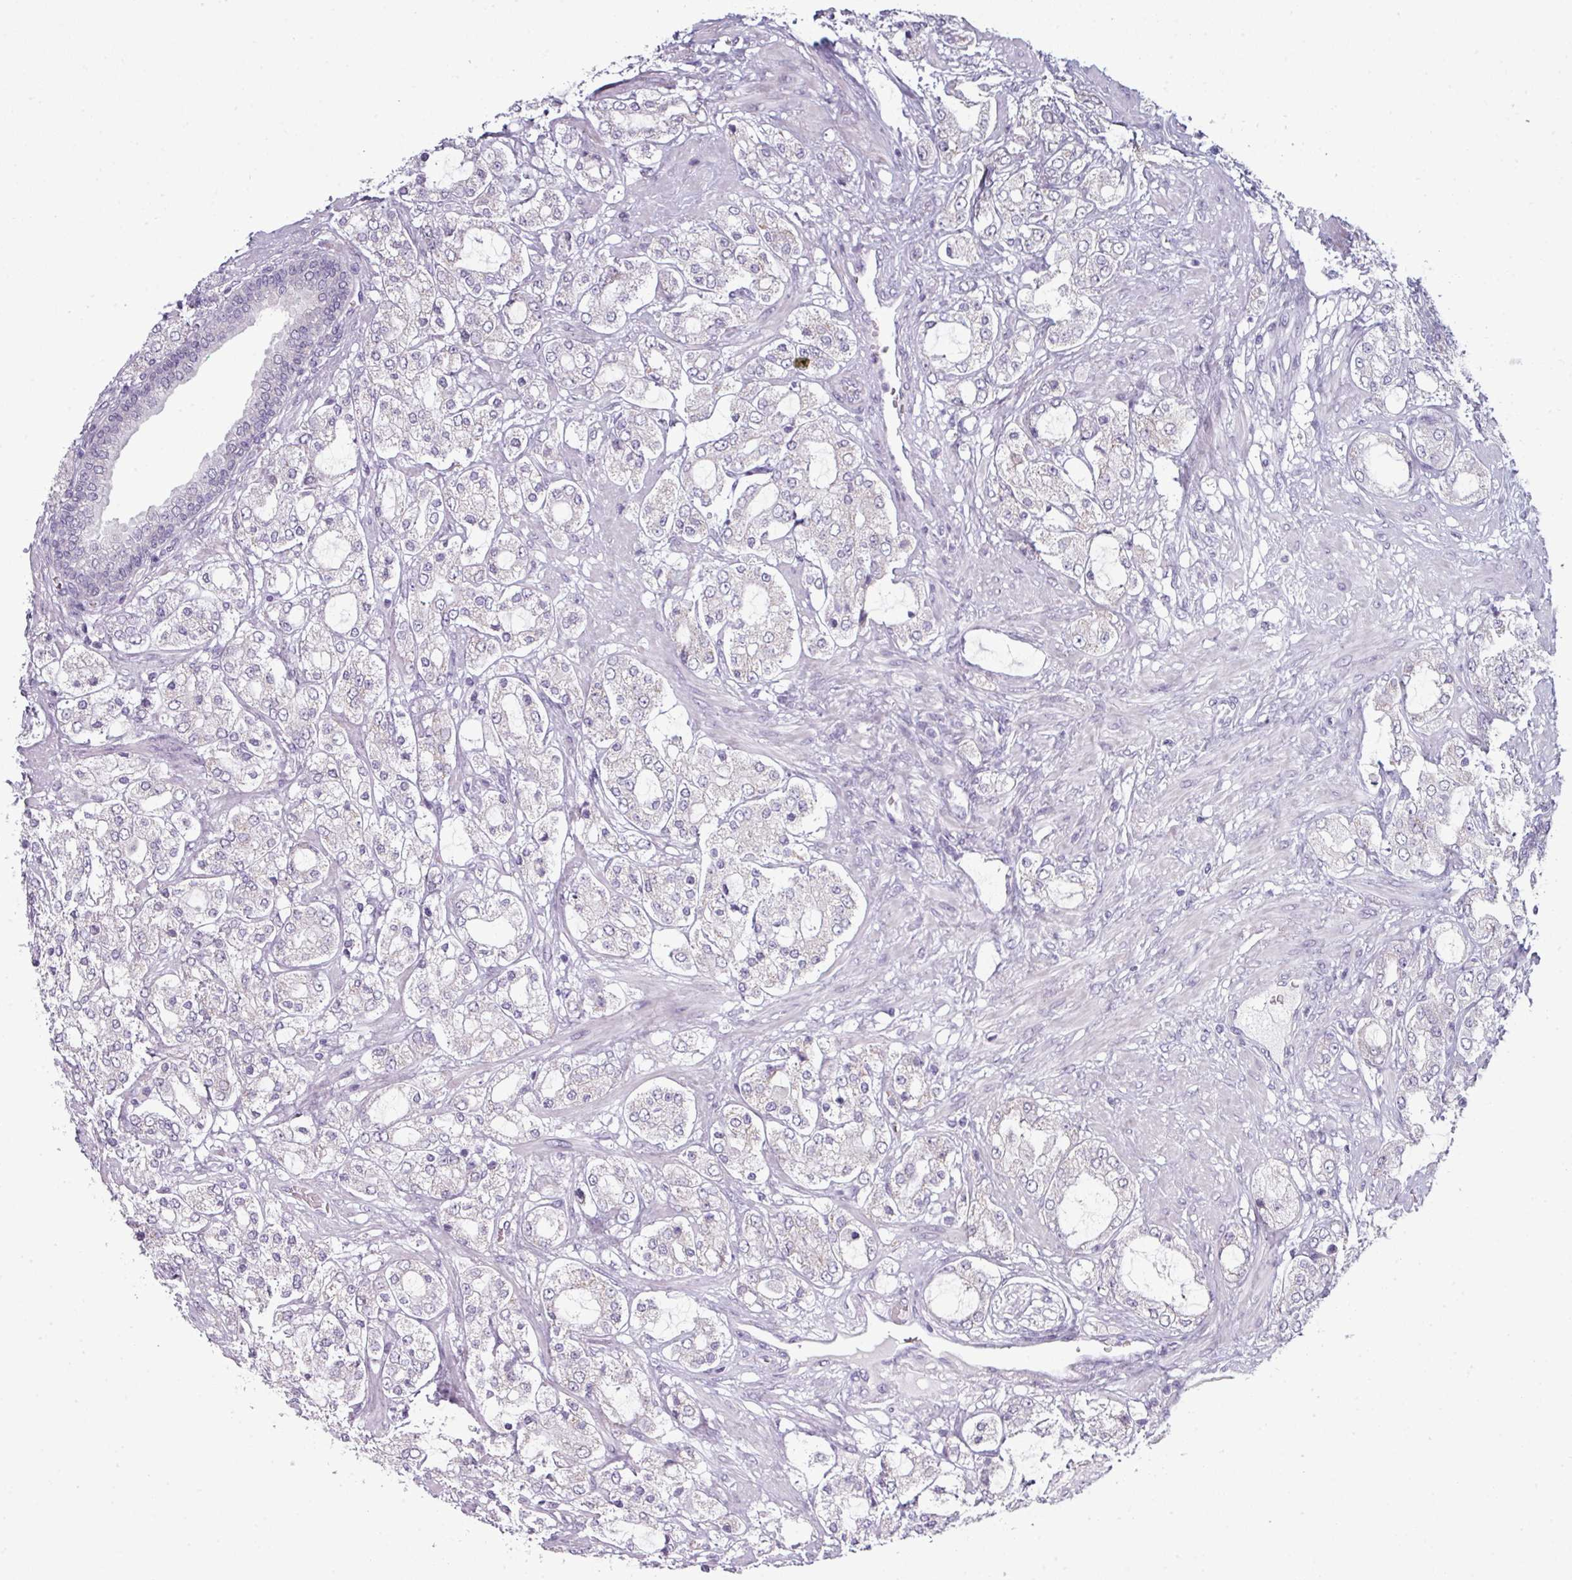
{"staining": {"intensity": "negative", "quantity": "none", "location": "none"}, "tissue": "prostate cancer", "cell_type": "Tumor cells", "image_type": "cancer", "snomed": [{"axis": "morphology", "description": "Adenocarcinoma, High grade"}, {"axis": "topography", "description": "Prostate"}], "caption": "This image is of prostate cancer stained with immunohistochemistry to label a protein in brown with the nuclei are counter-stained blue. There is no positivity in tumor cells. Nuclei are stained in blue.", "gene": "ZNF615", "patient": {"sex": "male", "age": 64}}